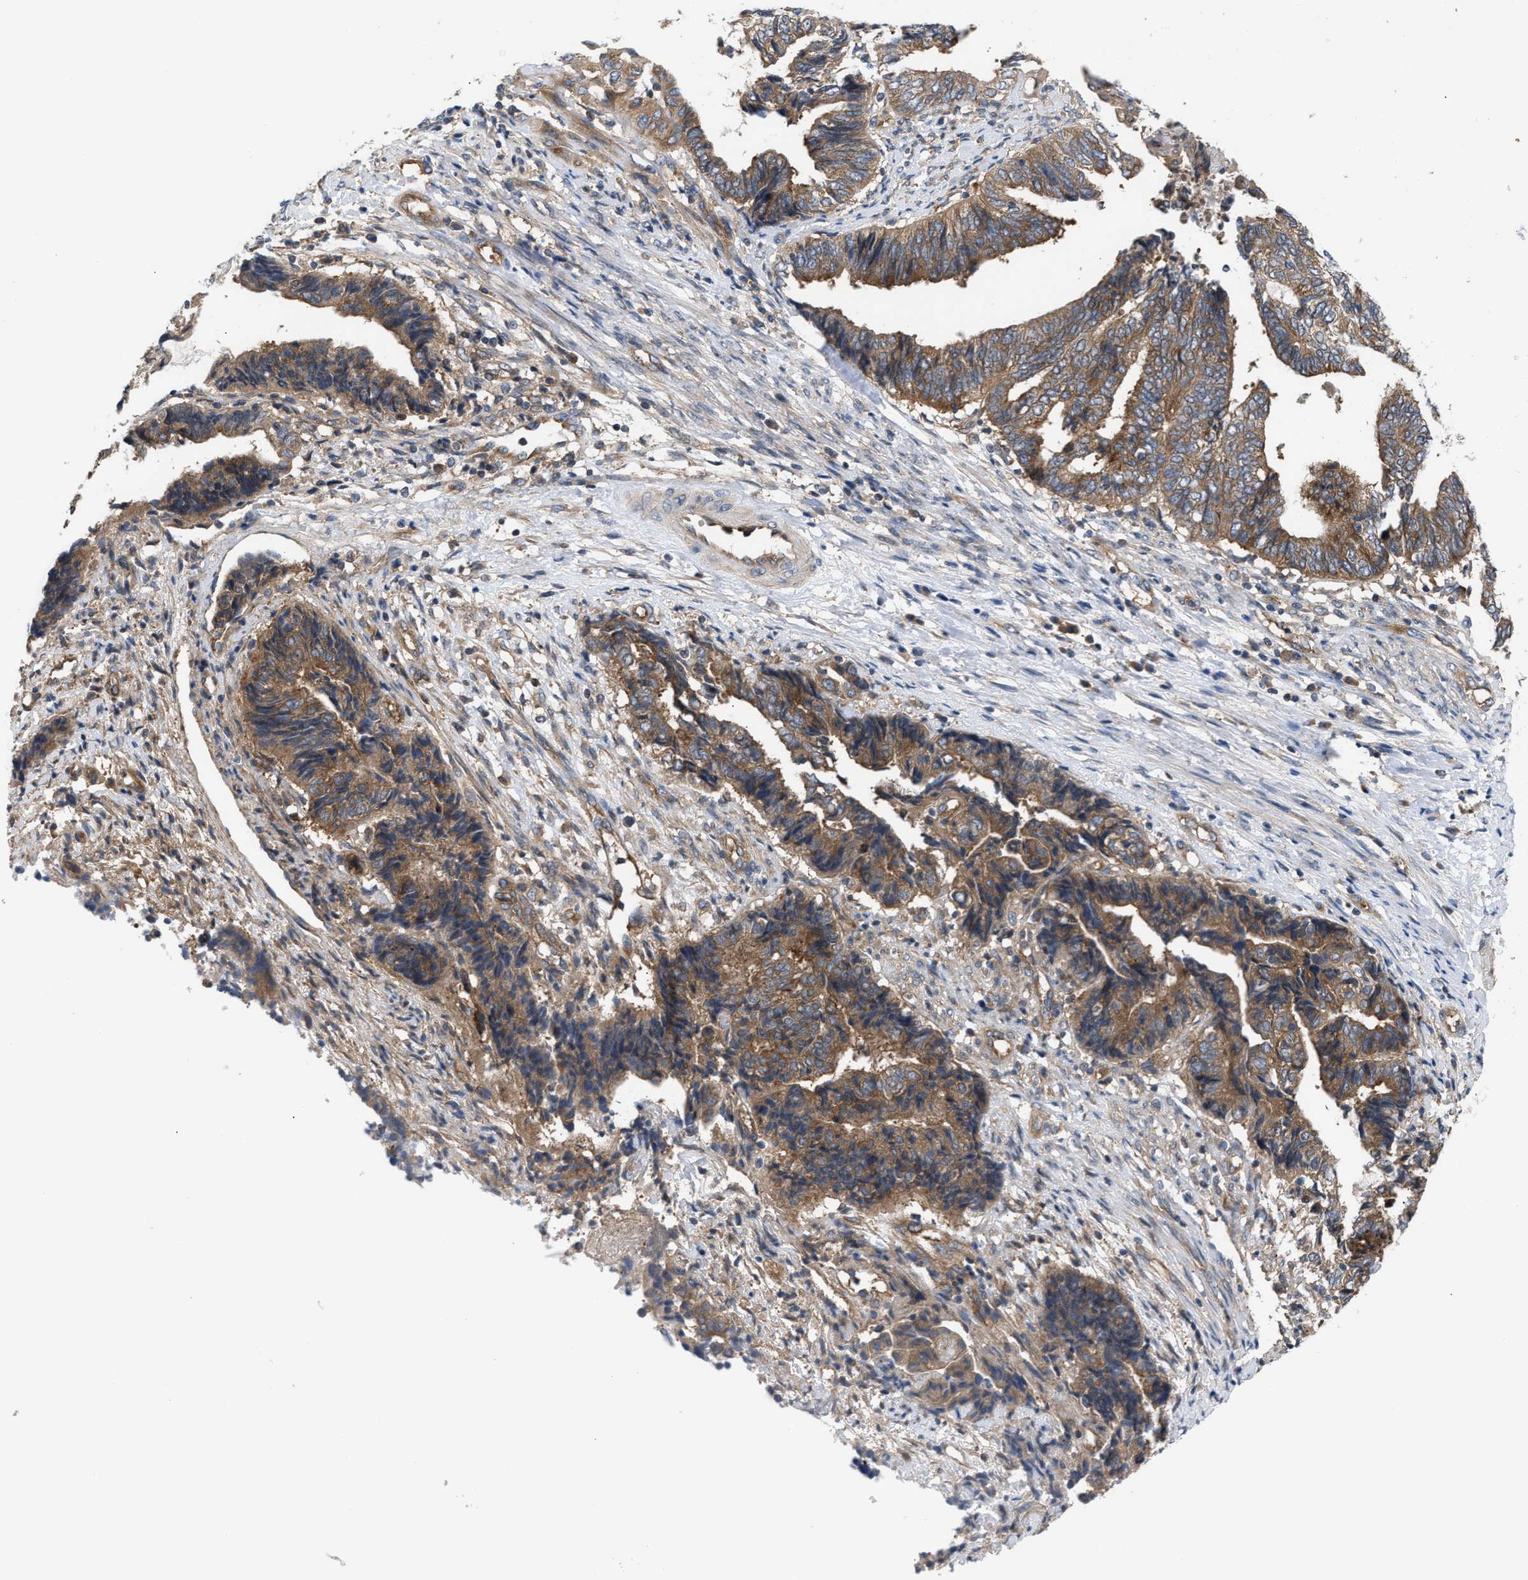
{"staining": {"intensity": "moderate", "quantity": ">75%", "location": "cytoplasmic/membranous"}, "tissue": "endometrial cancer", "cell_type": "Tumor cells", "image_type": "cancer", "snomed": [{"axis": "morphology", "description": "Adenocarcinoma, NOS"}, {"axis": "topography", "description": "Uterus"}, {"axis": "topography", "description": "Endometrium"}], "caption": "This image reveals IHC staining of endometrial adenocarcinoma, with medium moderate cytoplasmic/membranous expression in approximately >75% of tumor cells.", "gene": "LAPTM4B", "patient": {"sex": "female", "age": 70}}